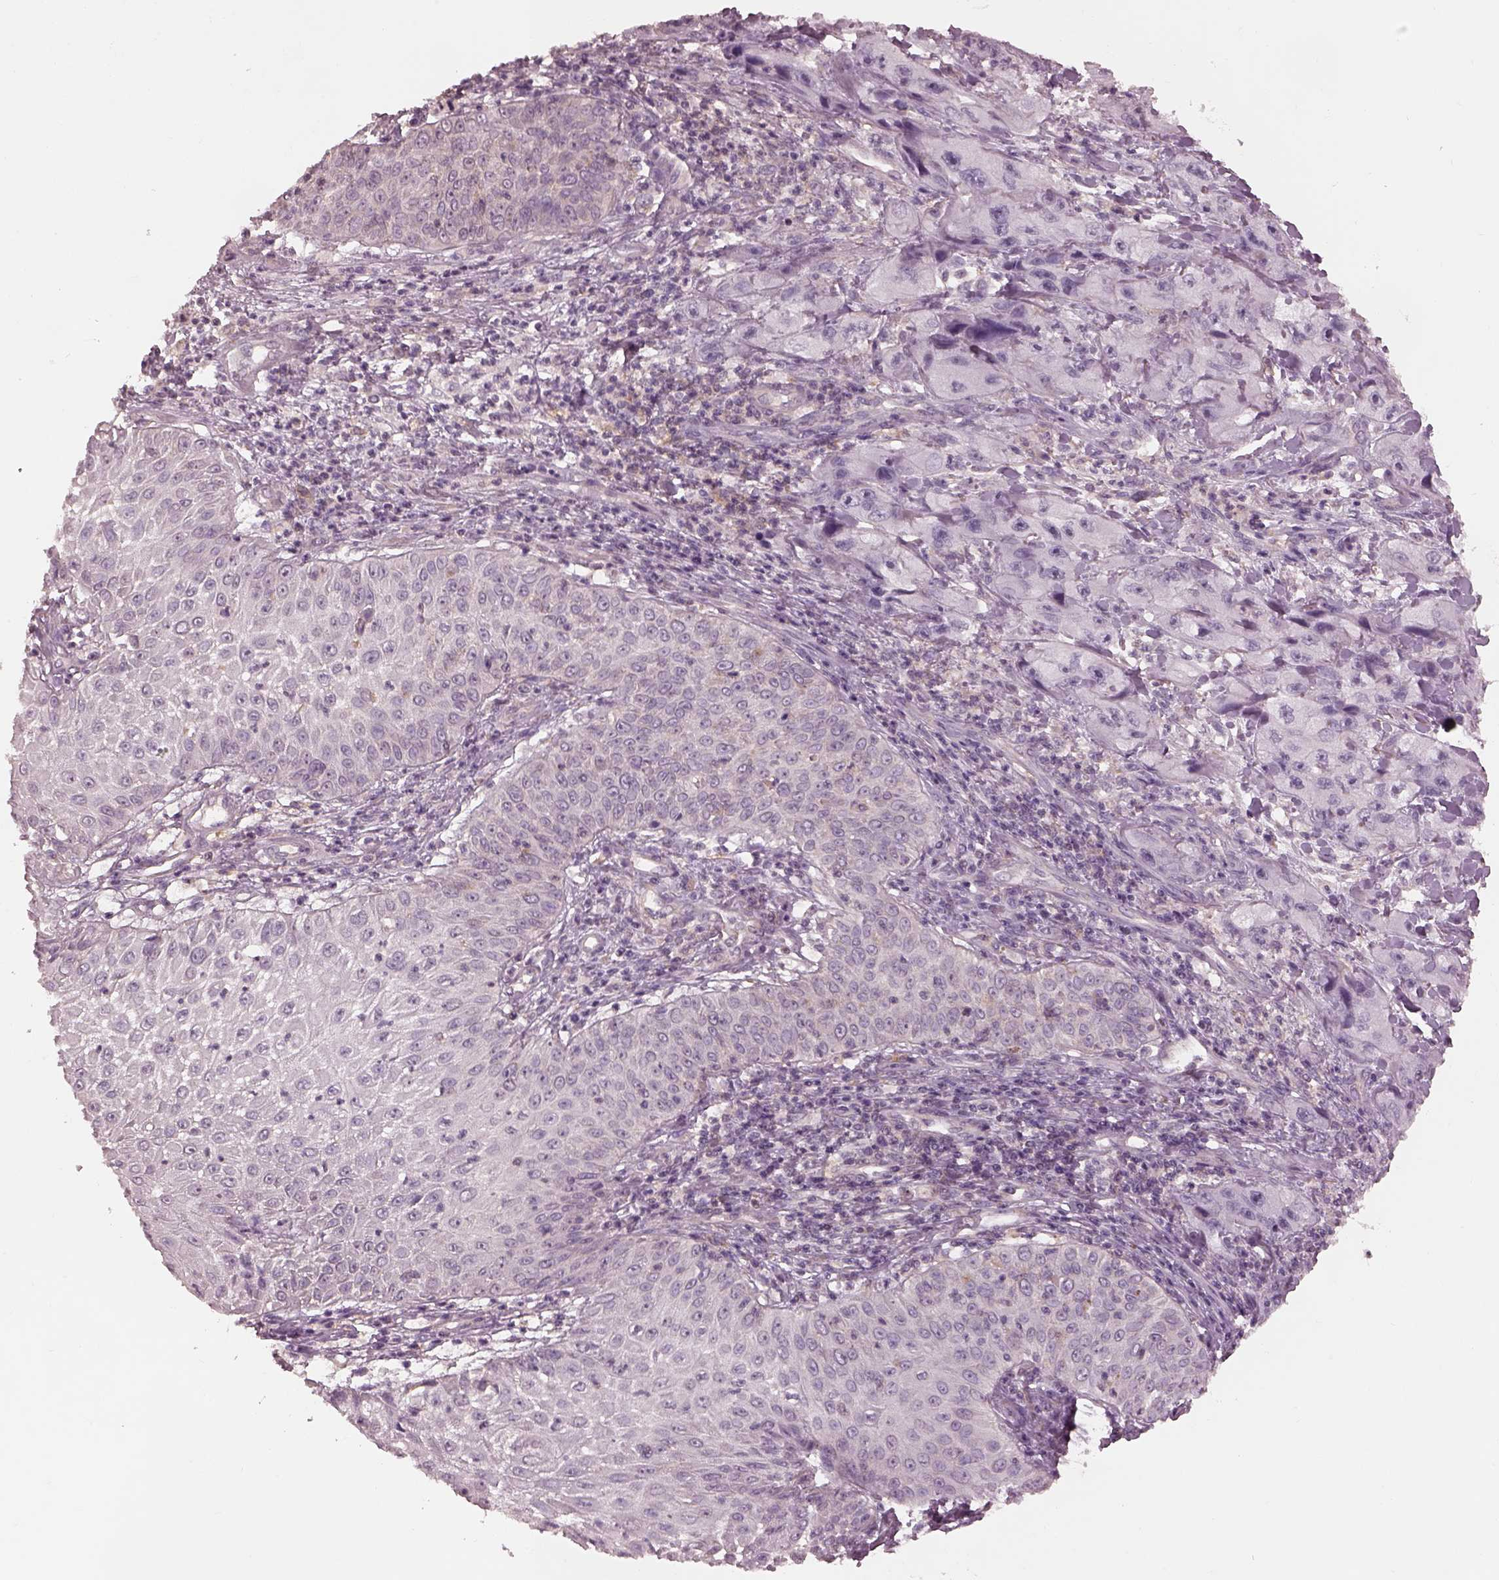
{"staining": {"intensity": "negative", "quantity": "none", "location": "none"}, "tissue": "skin cancer", "cell_type": "Tumor cells", "image_type": "cancer", "snomed": [{"axis": "morphology", "description": "Squamous cell carcinoma, NOS"}, {"axis": "topography", "description": "Skin"}, {"axis": "topography", "description": "Subcutis"}], "caption": "Immunohistochemistry (IHC) of human skin cancer (squamous cell carcinoma) exhibits no staining in tumor cells. (DAB immunohistochemistry with hematoxylin counter stain).", "gene": "PRKACG", "patient": {"sex": "male", "age": 73}}